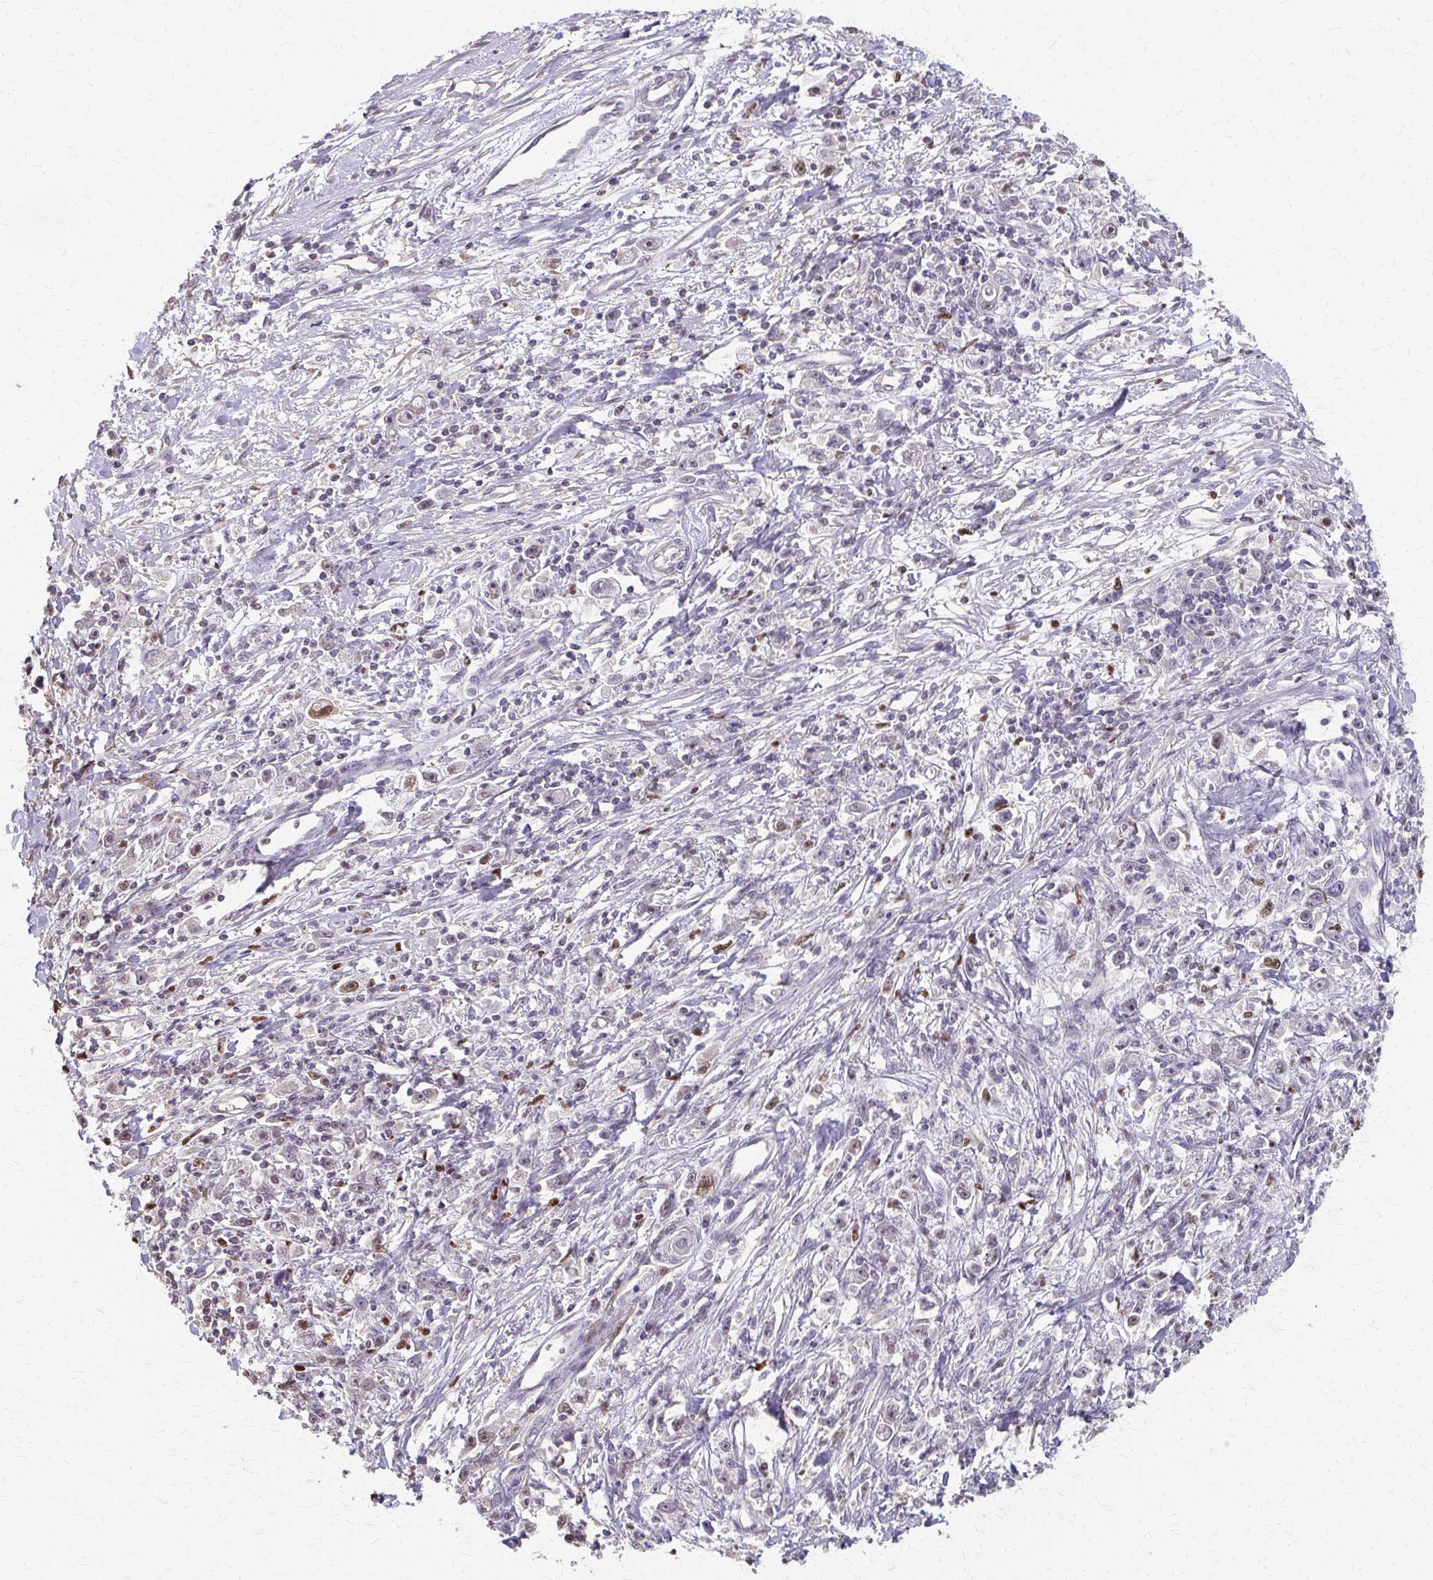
{"staining": {"intensity": "negative", "quantity": "none", "location": "none"}, "tissue": "stomach cancer", "cell_type": "Tumor cells", "image_type": "cancer", "snomed": [{"axis": "morphology", "description": "Adenocarcinoma, NOS"}, {"axis": "topography", "description": "Stomach"}], "caption": "Tumor cells show no significant protein positivity in stomach cancer (adenocarcinoma).", "gene": "RABGAP1L", "patient": {"sex": "female", "age": 59}}